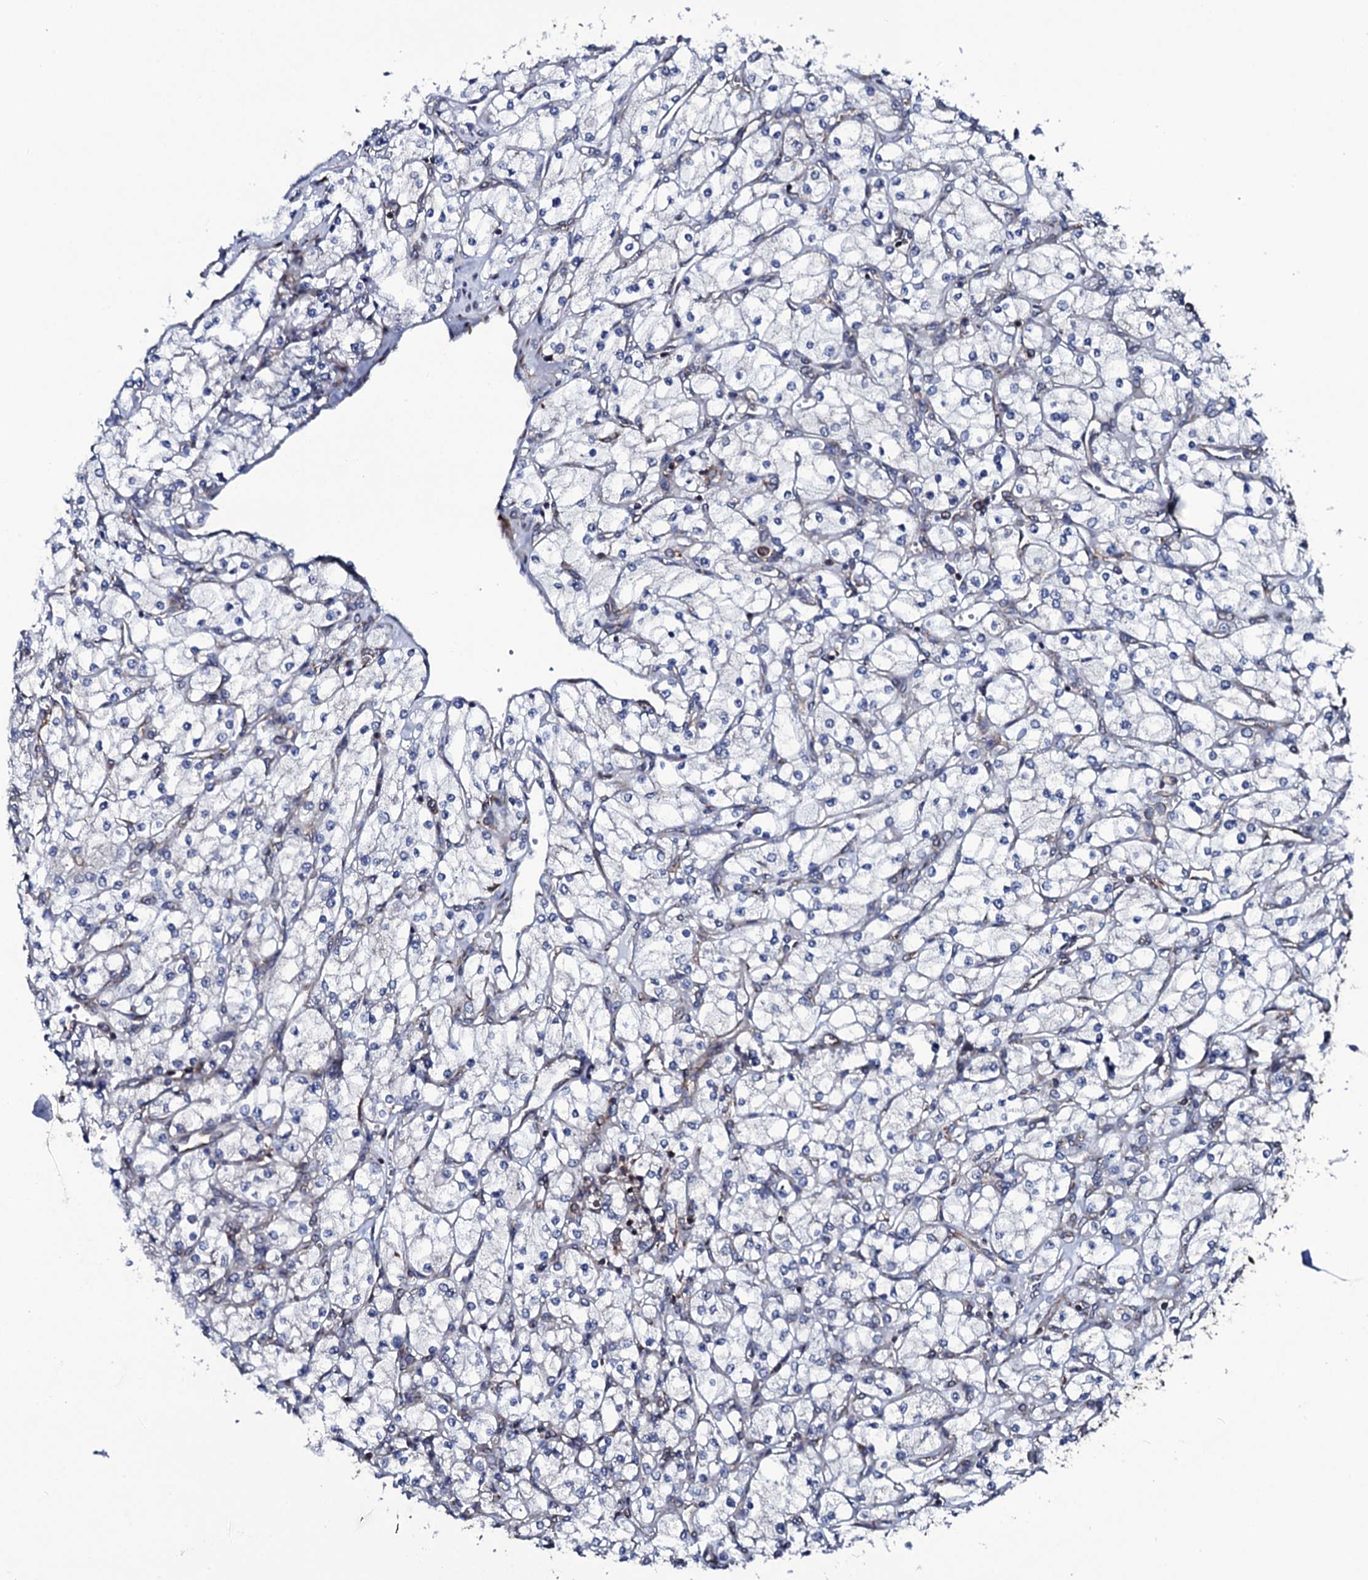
{"staining": {"intensity": "negative", "quantity": "none", "location": "none"}, "tissue": "renal cancer", "cell_type": "Tumor cells", "image_type": "cancer", "snomed": [{"axis": "morphology", "description": "Adenocarcinoma, NOS"}, {"axis": "topography", "description": "Kidney"}], "caption": "Immunohistochemistry micrograph of human renal cancer stained for a protein (brown), which reveals no expression in tumor cells.", "gene": "SPTY2D1", "patient": {"sex": "male", "age": 80}}